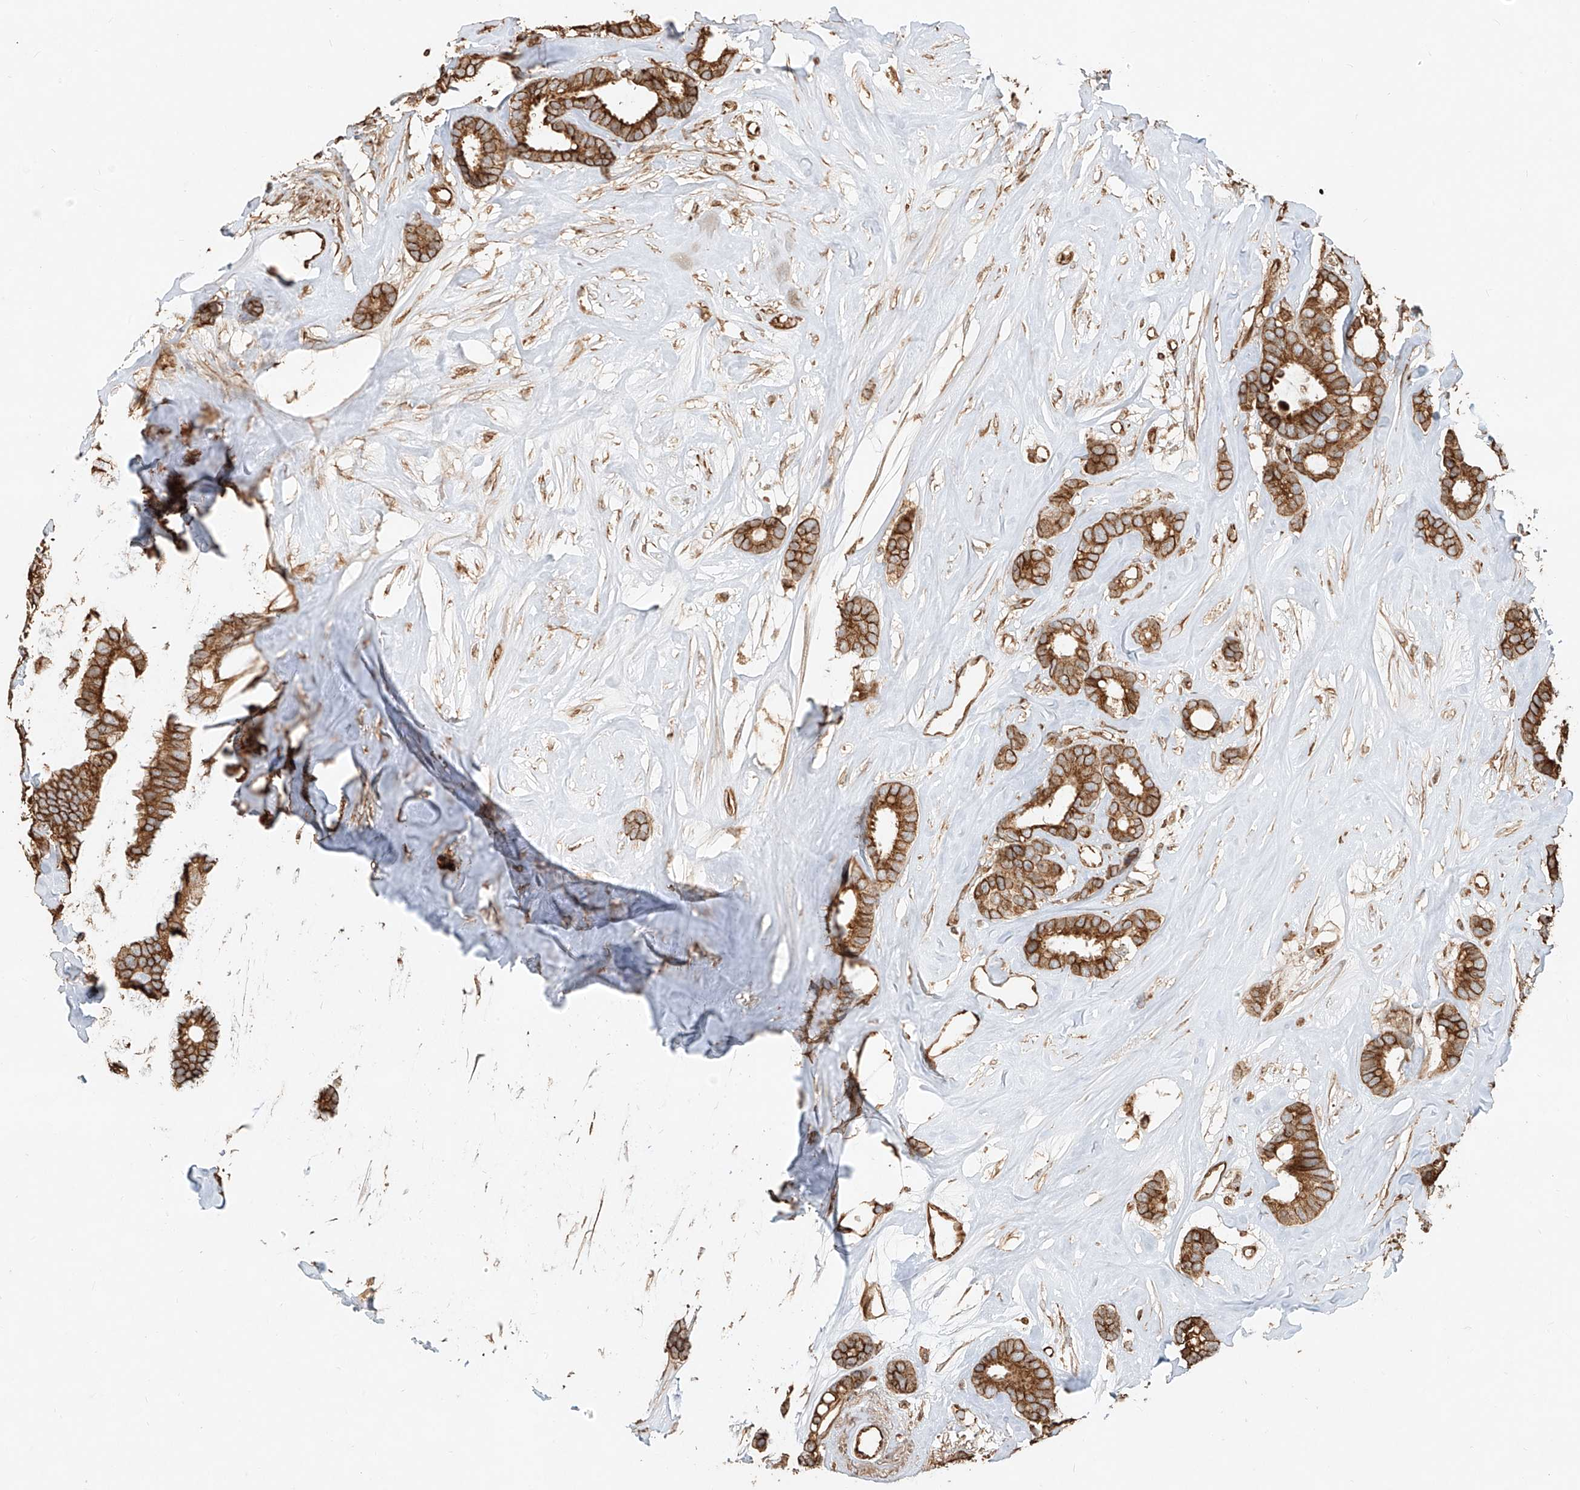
{"staining": {"intensity": "moderate", "quantity": ">75%", "location": "cytoplasmic/membranous"}, "tissue": "breast cancer", "cell_type": "Tumor cells", "image_type": "cancer", "snomed": [{"axis": "morphology", "description": "Duct carcinoma"}, {"axis": "topography", "description": "Breast"}], "caption": "IHC image of breast intraductal carcinoma stained for a protein (brown), which shows medium levels of moderate cytoplasmic/membranous positivity in approximately >75% of tumor cells.", "gene": "EFNB1", "patient": {"sex": "female", "age": 87}}